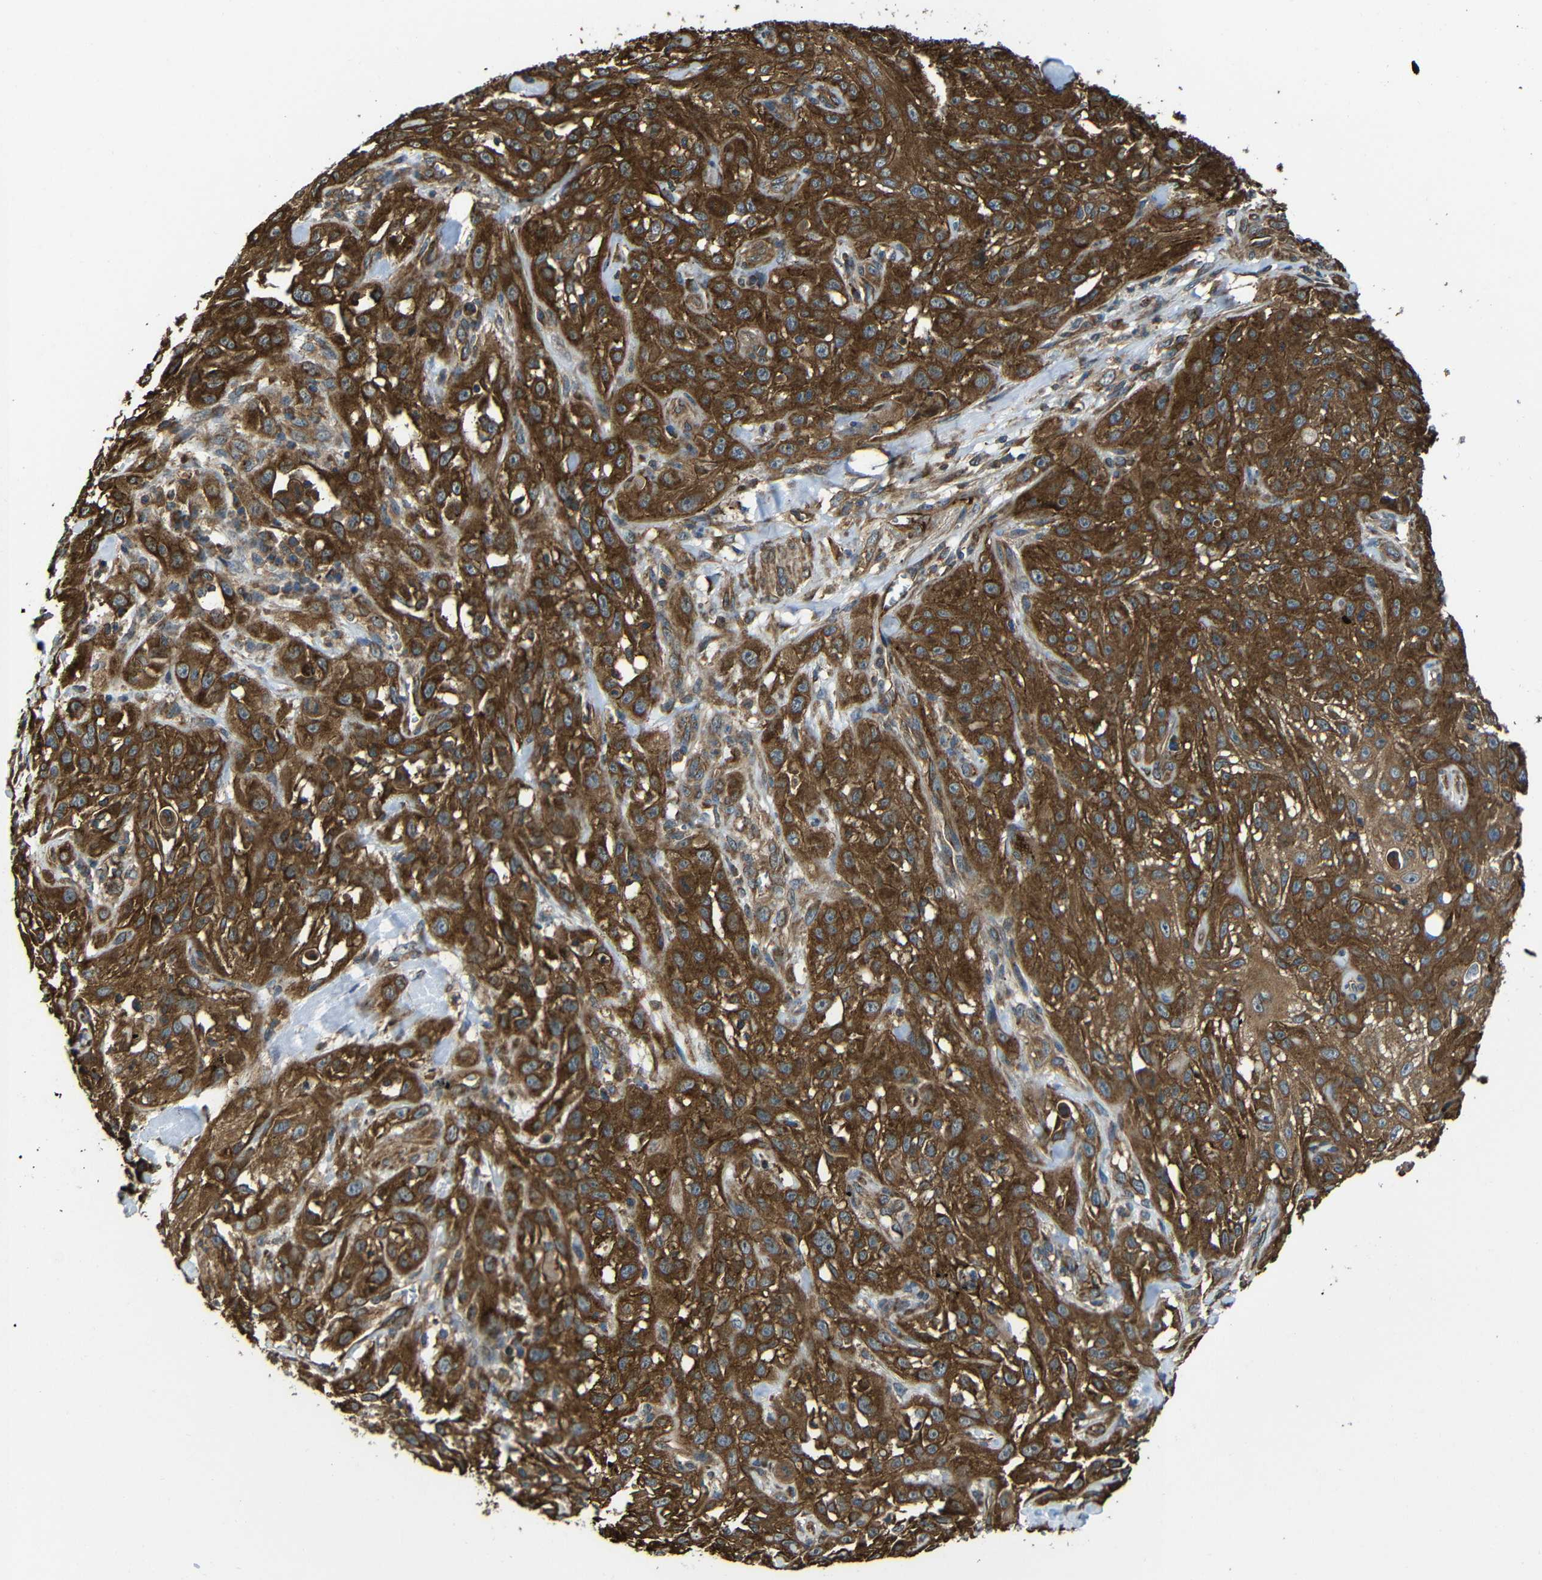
{"staining": {"intensity": "strong", "quantity": ">75%", "location": "cytoplasmic/membranous"}, "tissue": "skin cancer", "cell_type": "Tumor cells", "image_type": "cancer", "snomed": [{"axis": "morphology", "description": "Squamous cell carcinoma, NOS"}, {"axis": "topography", "description": "Skin"}], "caption": "DAB (3,3'-diaminobenzidine) immunohistochemical staining of human skin cancer (squamous cell carcinoma) reveals strong cytoplasmic/membranous protein expression in about >75% of tumor cells. The protein is shown in brown color, while the nuclei are stained blue.", "gene": "PTCH1", "patient": {"sex": "male", "age": 75}}